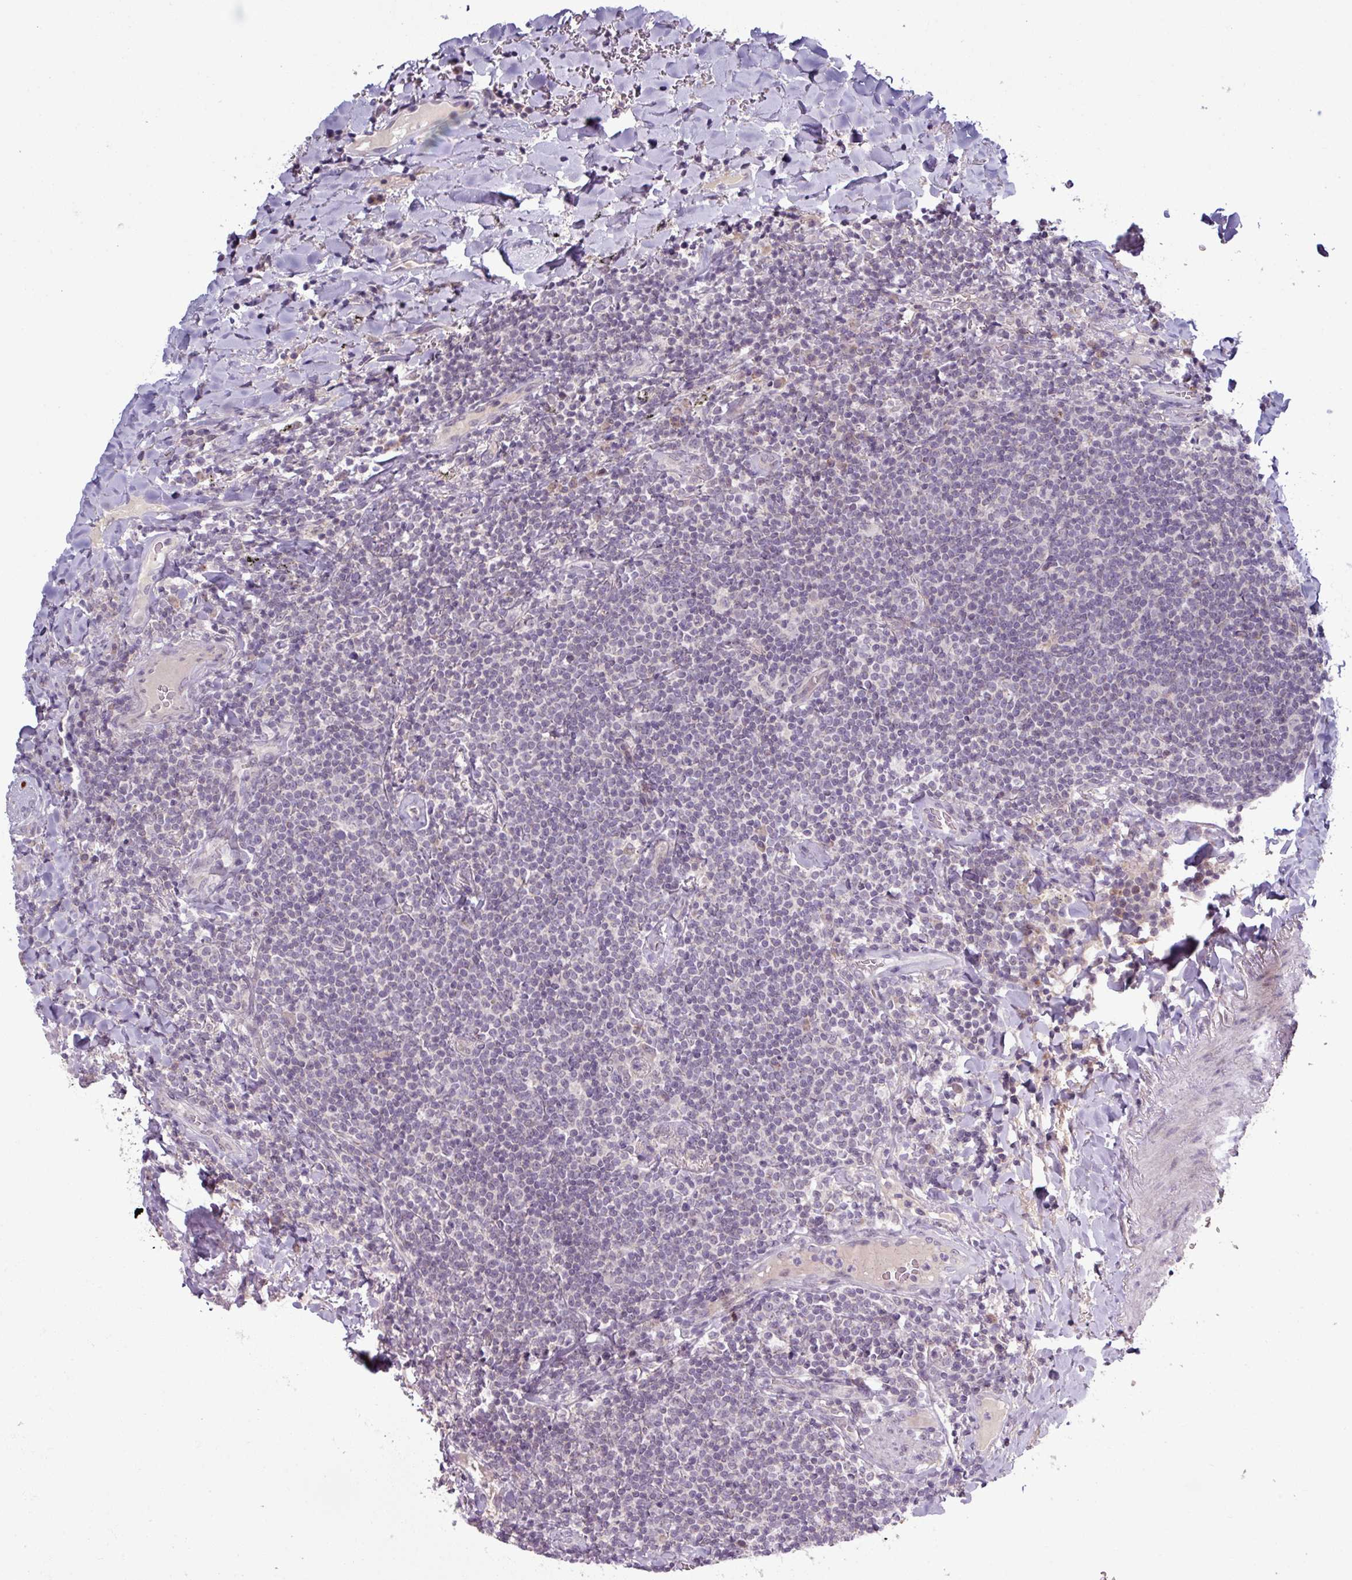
{"staining": {"intensity": "negative", "quantity": "none", "location": "none"}, "tissue": "lymphoma", "cell_type": "Tumor cells", "image_type": "cancer", "snomed": [{"axis": "morphology", "description": "Malignant lymphoma, non-Hodgkin's type, Low grade"}, {"axis": "topography", "description": "Lung"}], "caption": "This is a micrograph of IHC staining of malignant lymphoma, non-Hodgkin's type (low-grade), which shows no expression in tumor cells.", "gene": "OGFOD3", "patient": {"sex": "female", "age": 71}}